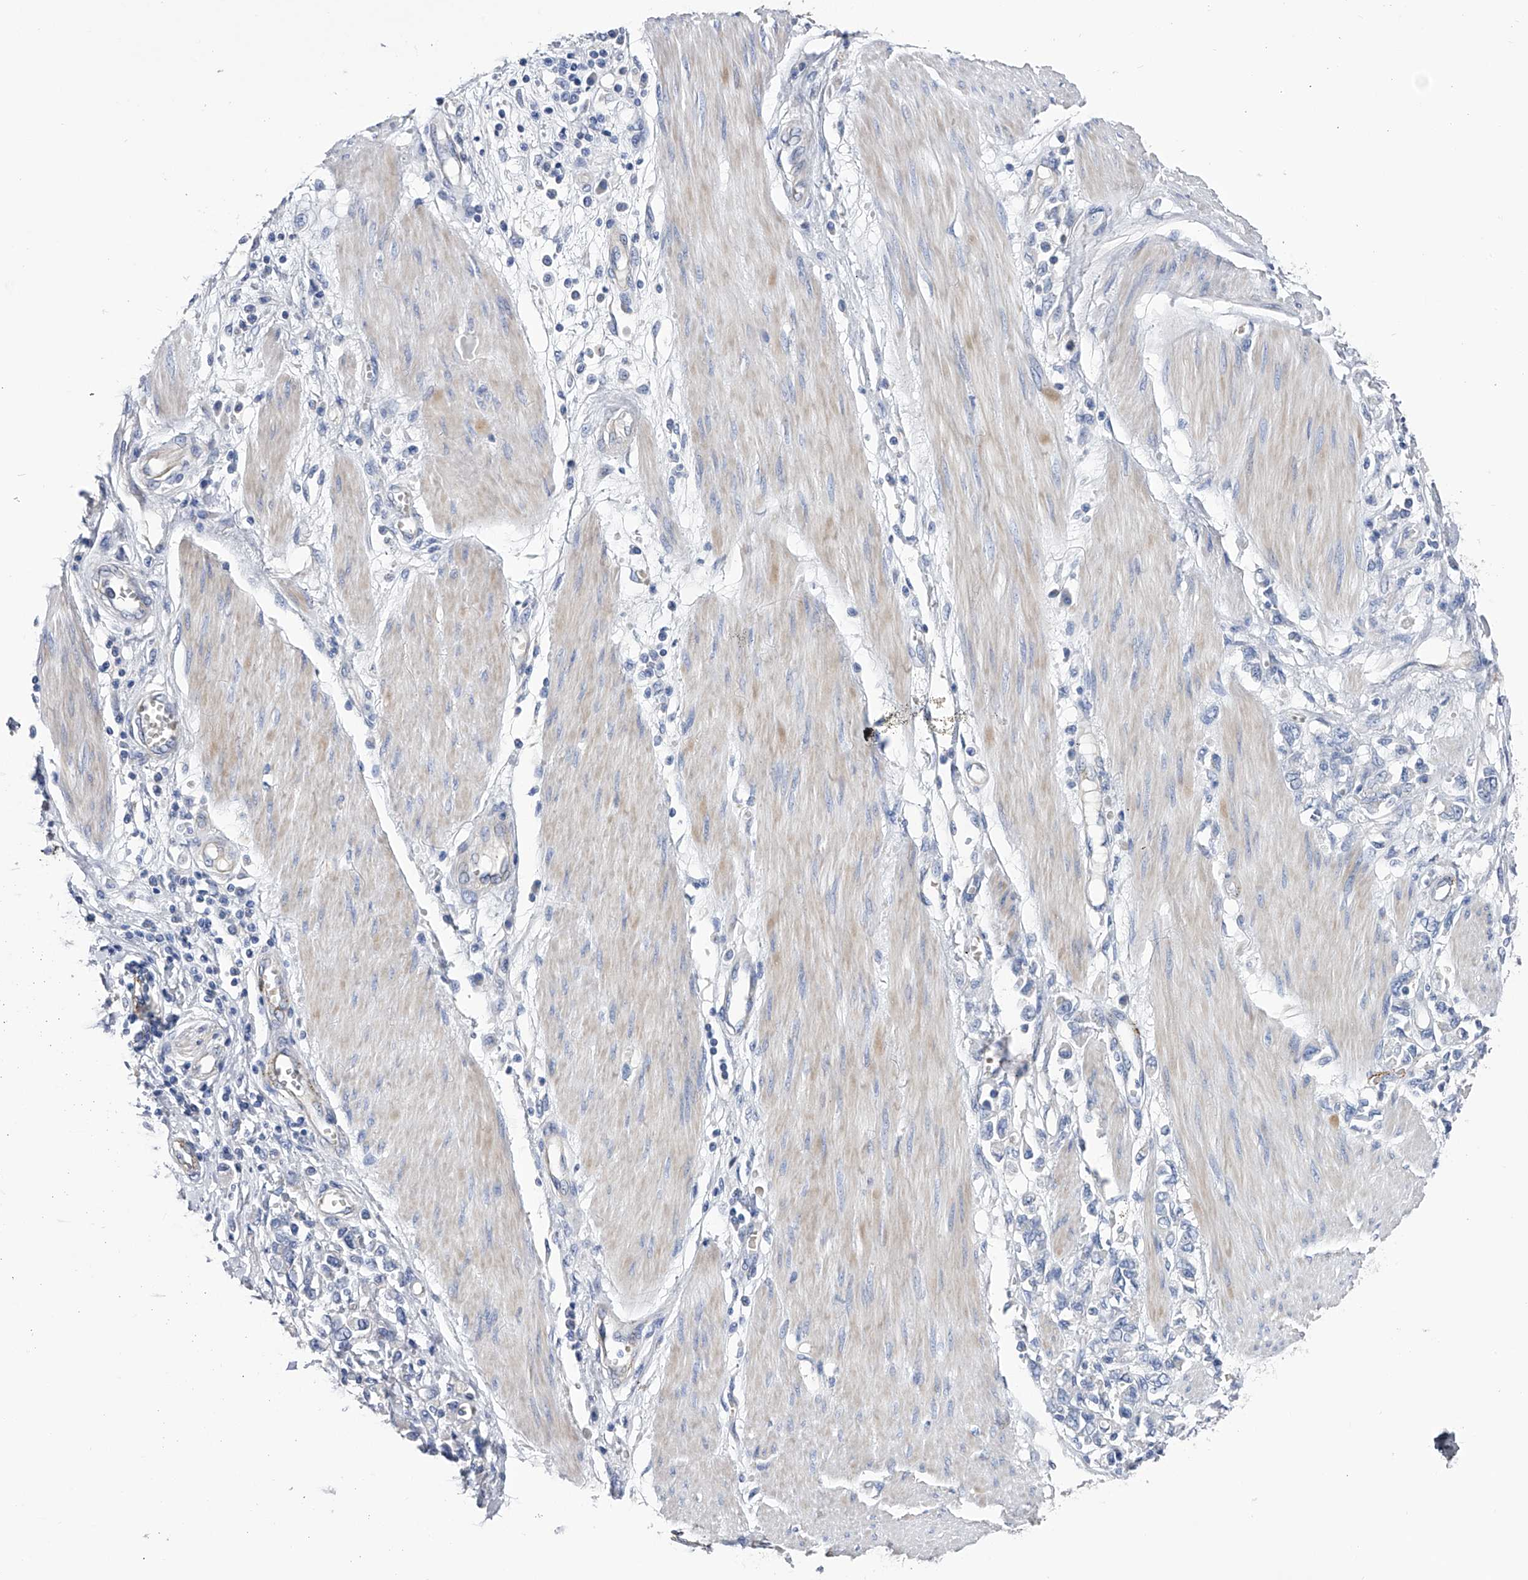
{"staining": {"intensity": "negative", "quantity": "none", "location": "none"}, "tissue": "stomach cancer", "cell_type": "Tumor cells", "image_type": "cancer", "snomed": [{"axis": "morphology", "description": "Adenocarcinoma, NOS"}, {"axis": "topography", "description": "Stomach"}], "caption": "Adenocarcinoma (stomach) was stained to show a protein in brown. There is no significant expression in tumor cells. The staining is performed using DAB (3,3'-diaminobenzidine) brown chromogen with nuclei counter-stained in using hematoxylin.", "gene": "RWDD2A", "patient": {"sex": "female", "age": 76}}